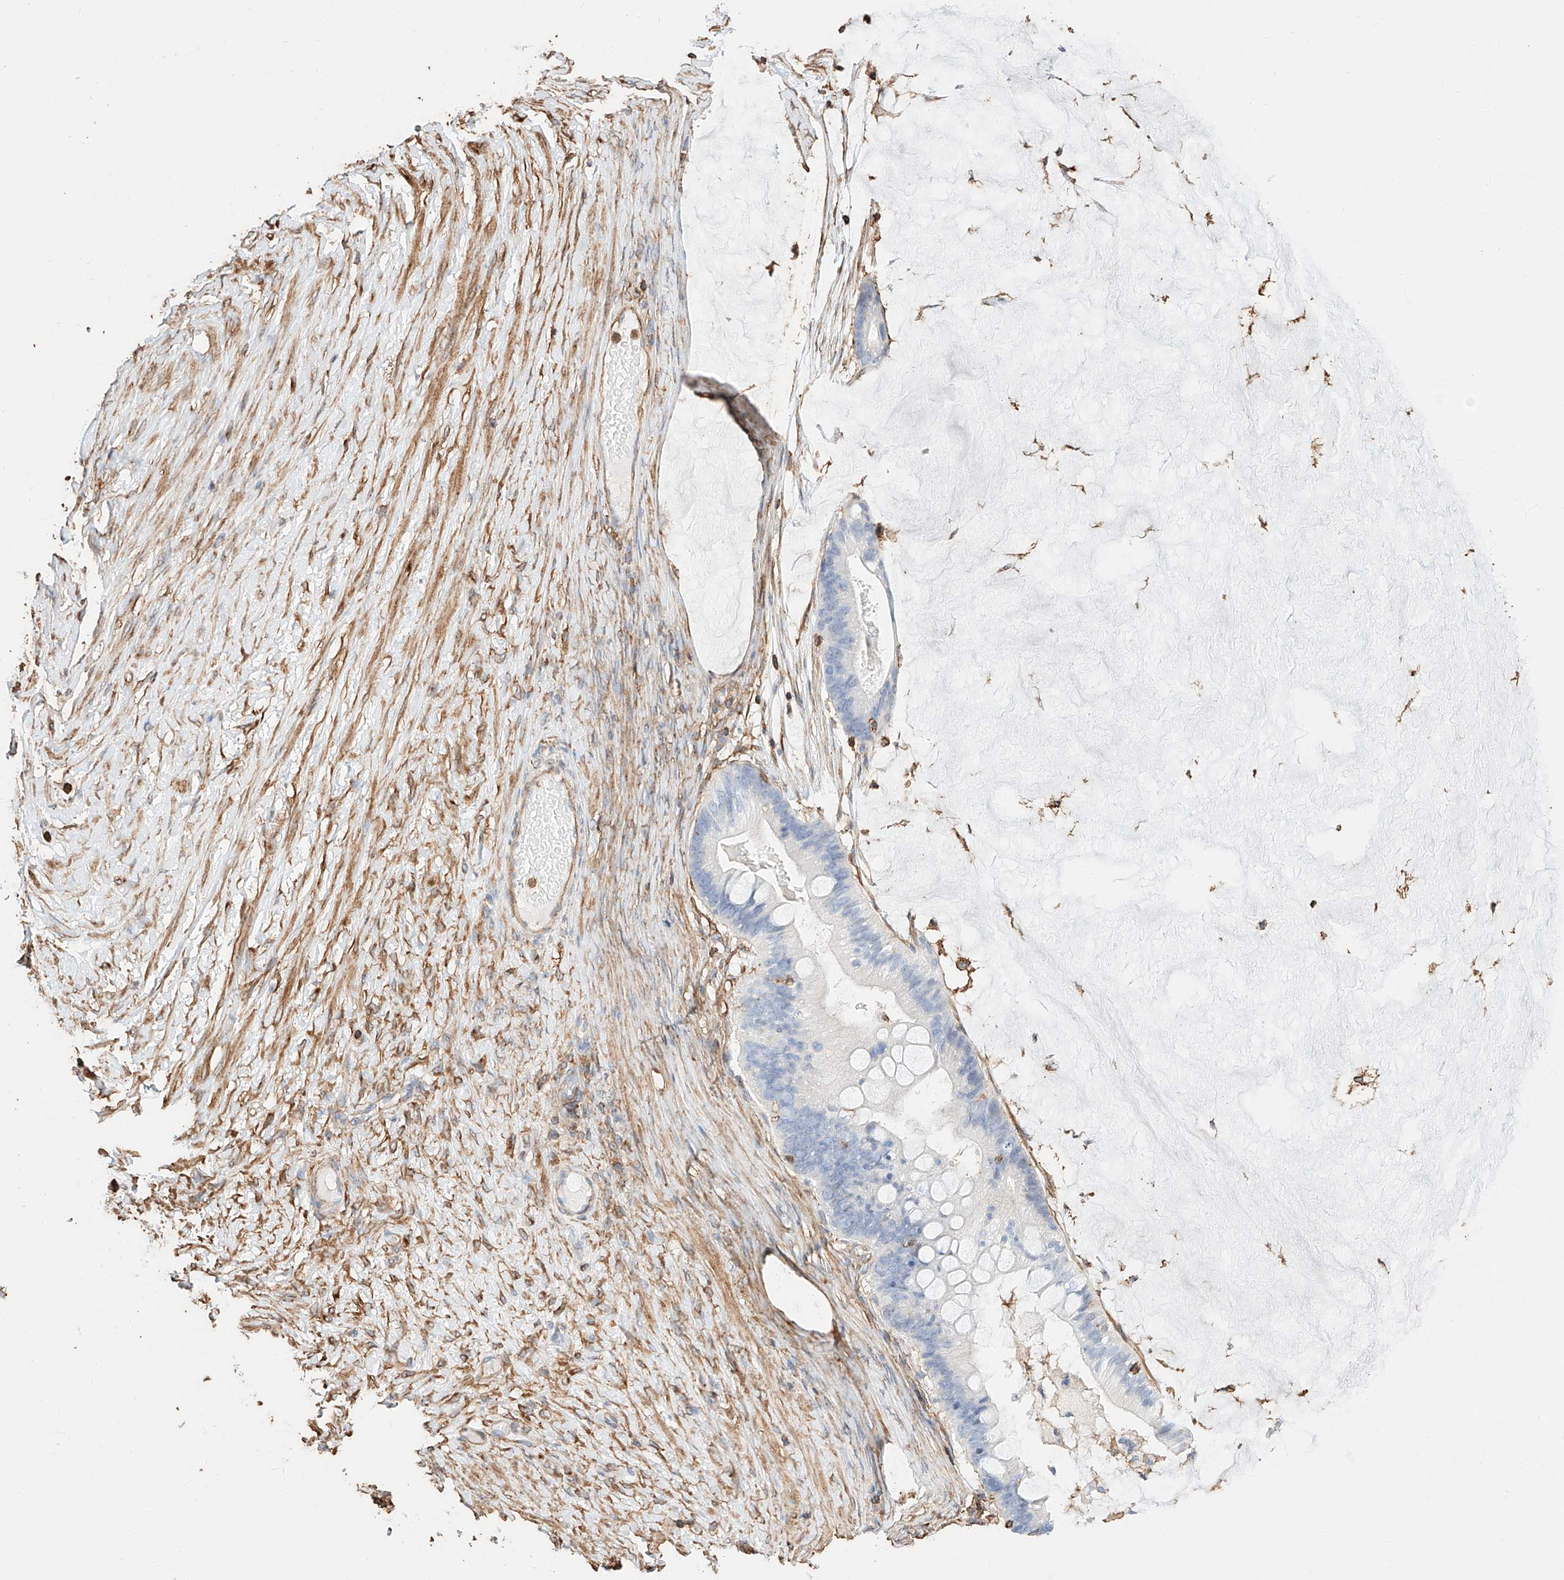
{"staining": {"intensity": "negative", "quantity": "none", "location": "none"}, "tissue": "ovarian cancer", "cell_type": "Tumor cells", "image_type": "cancer", "snomed": [{"axis": "morphology", "description": "Cystadenocarcinoma, mucinous, NOS"}, {"axis": "topography", "description": "Ovary"}], "caption": "A high-resolution micrograph shows IHC staining of ovarian cancer (mucinous cystadenocarcinoma), which exhibits no significant staining in tumor cells.", "gene": "WFS1", "patient": {"sex": "female", "age": 61}}